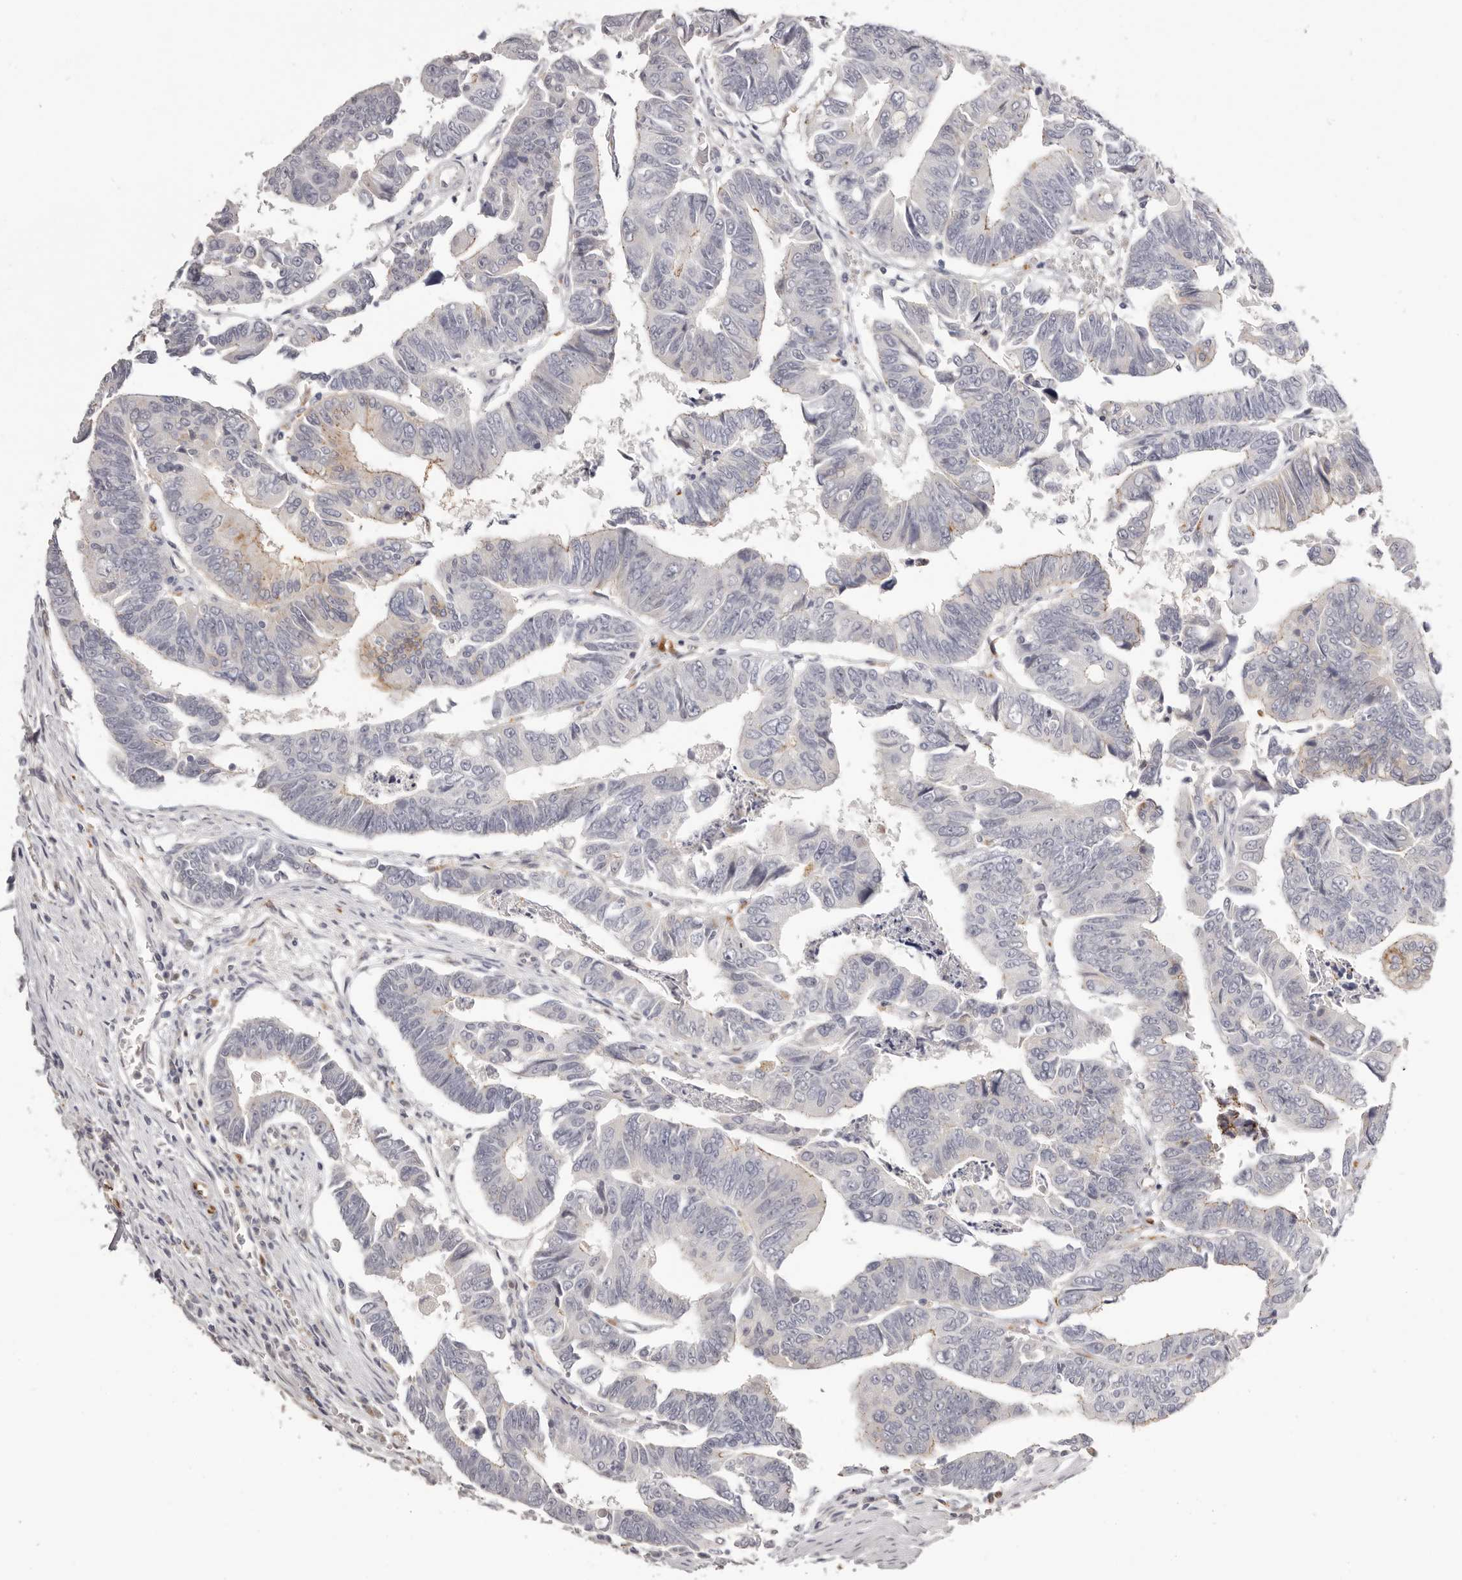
{"staining": {"intensity": "weak", "quantity": "<25%", "location": "cytoplasmic/membranous"}, "tissue": "colorectal cancer", "cell_type": "Tumor cells", "image_type": "cancer", "snomed": [{"axis": "morphology", "description": "Adenocarcinoma, NOS"}, {"axis": "topography", "description": "Rectum"}], "caption": "IHC of colorectal cancer (adenocarcinoma) displays no expression in tumor cells.", "gene": "PCDHB6", "patient": {"sex": "female", "age": 65}}